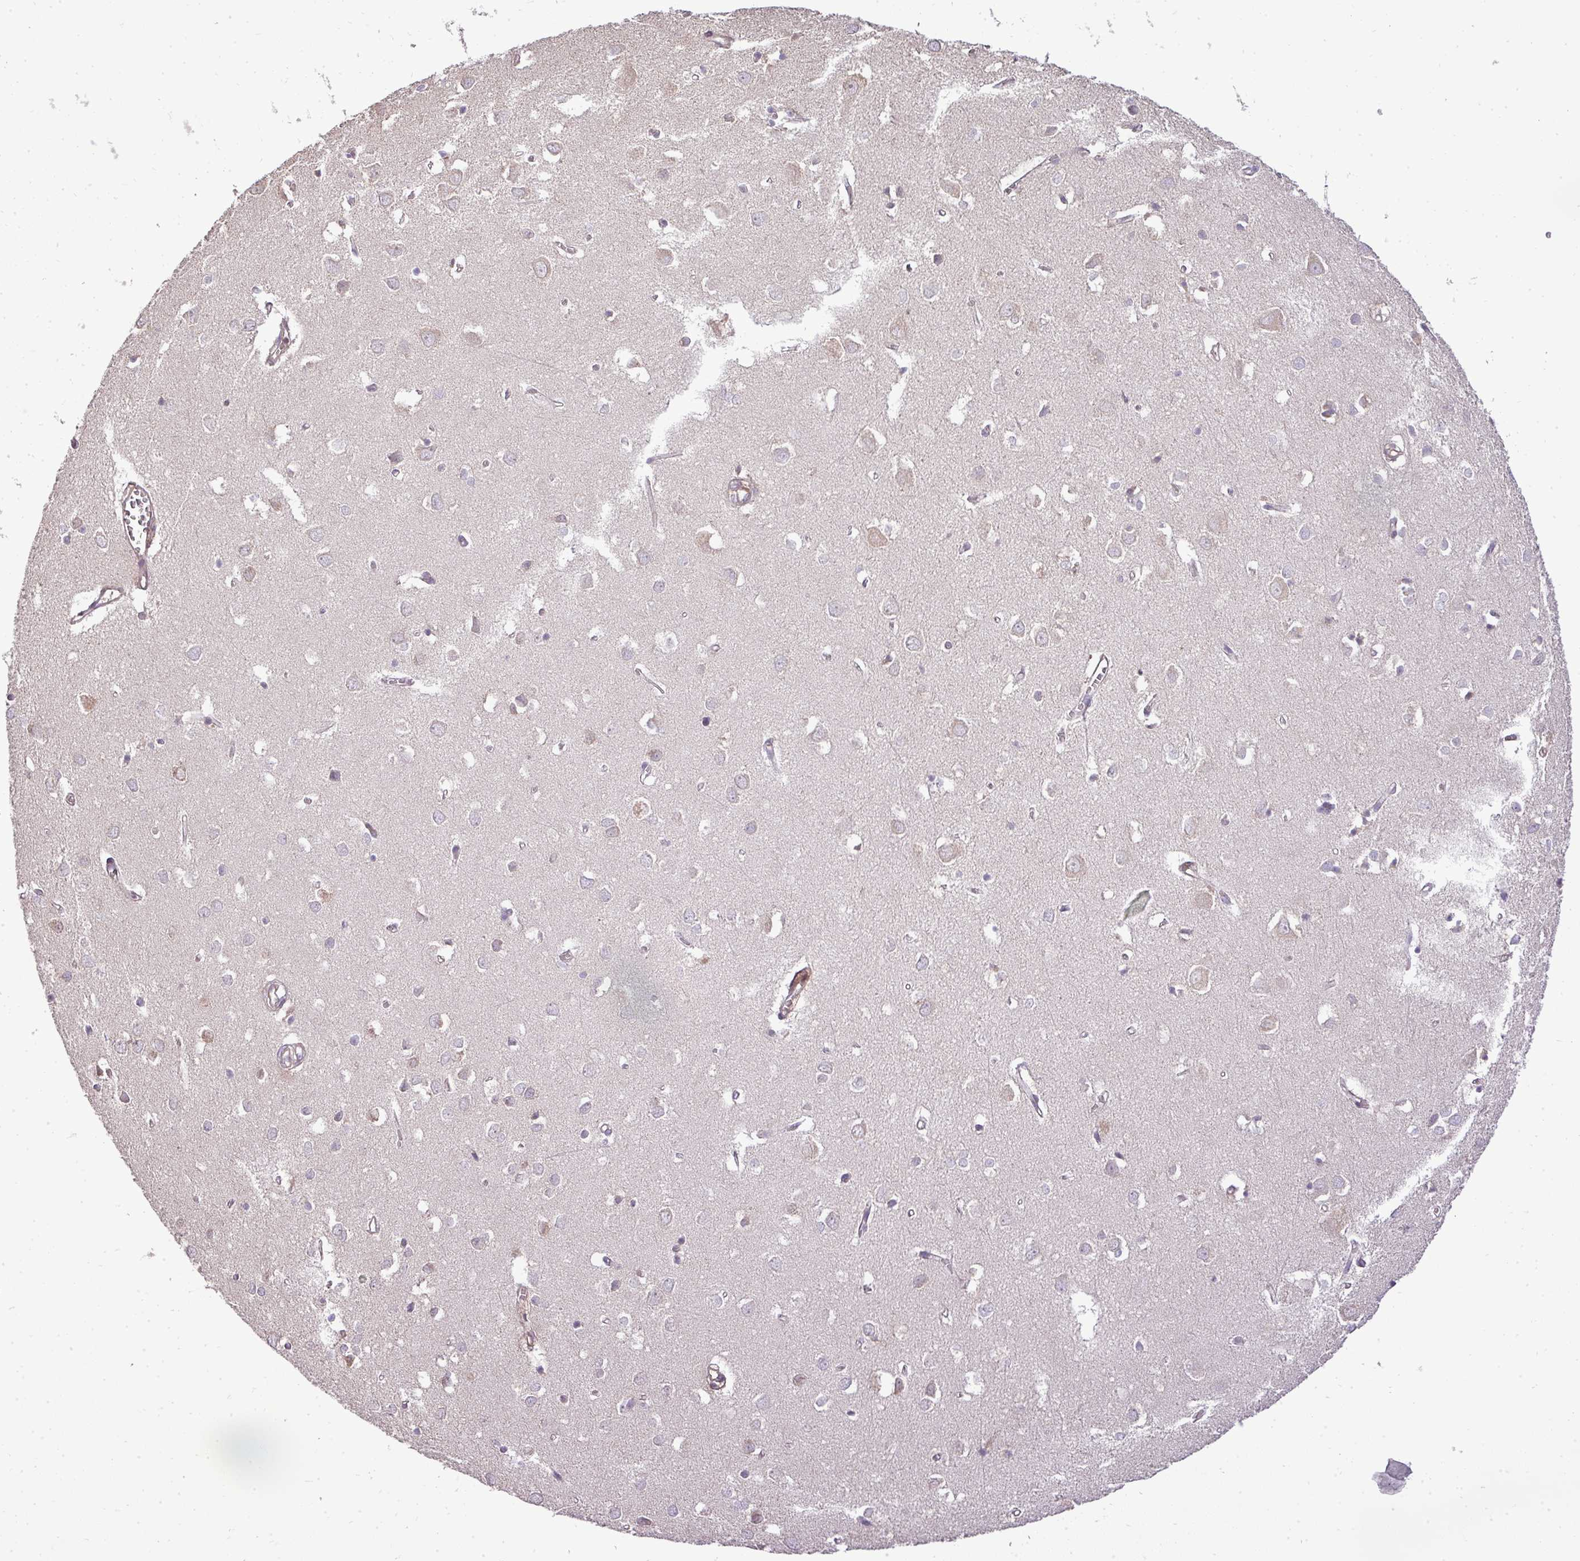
{"staining": {"intensity": "negative", "quantity": "none", "location": "none"}, "tissue": "cerebral cortex", "cell_type": "Endothelial cells", "image_type": "normal", "snomed": [{"axis": "morphology", "description": "Normal tissue, NOS"}, {"axis": "topography", "description": "Cerebral cortex"}], "caption": "Human cerebral cortex stained for a protein using IHC exhibits no staining in endothelial cells.", "gene": "PDRG1", "patient": {"sex": "female", "age": 64}}